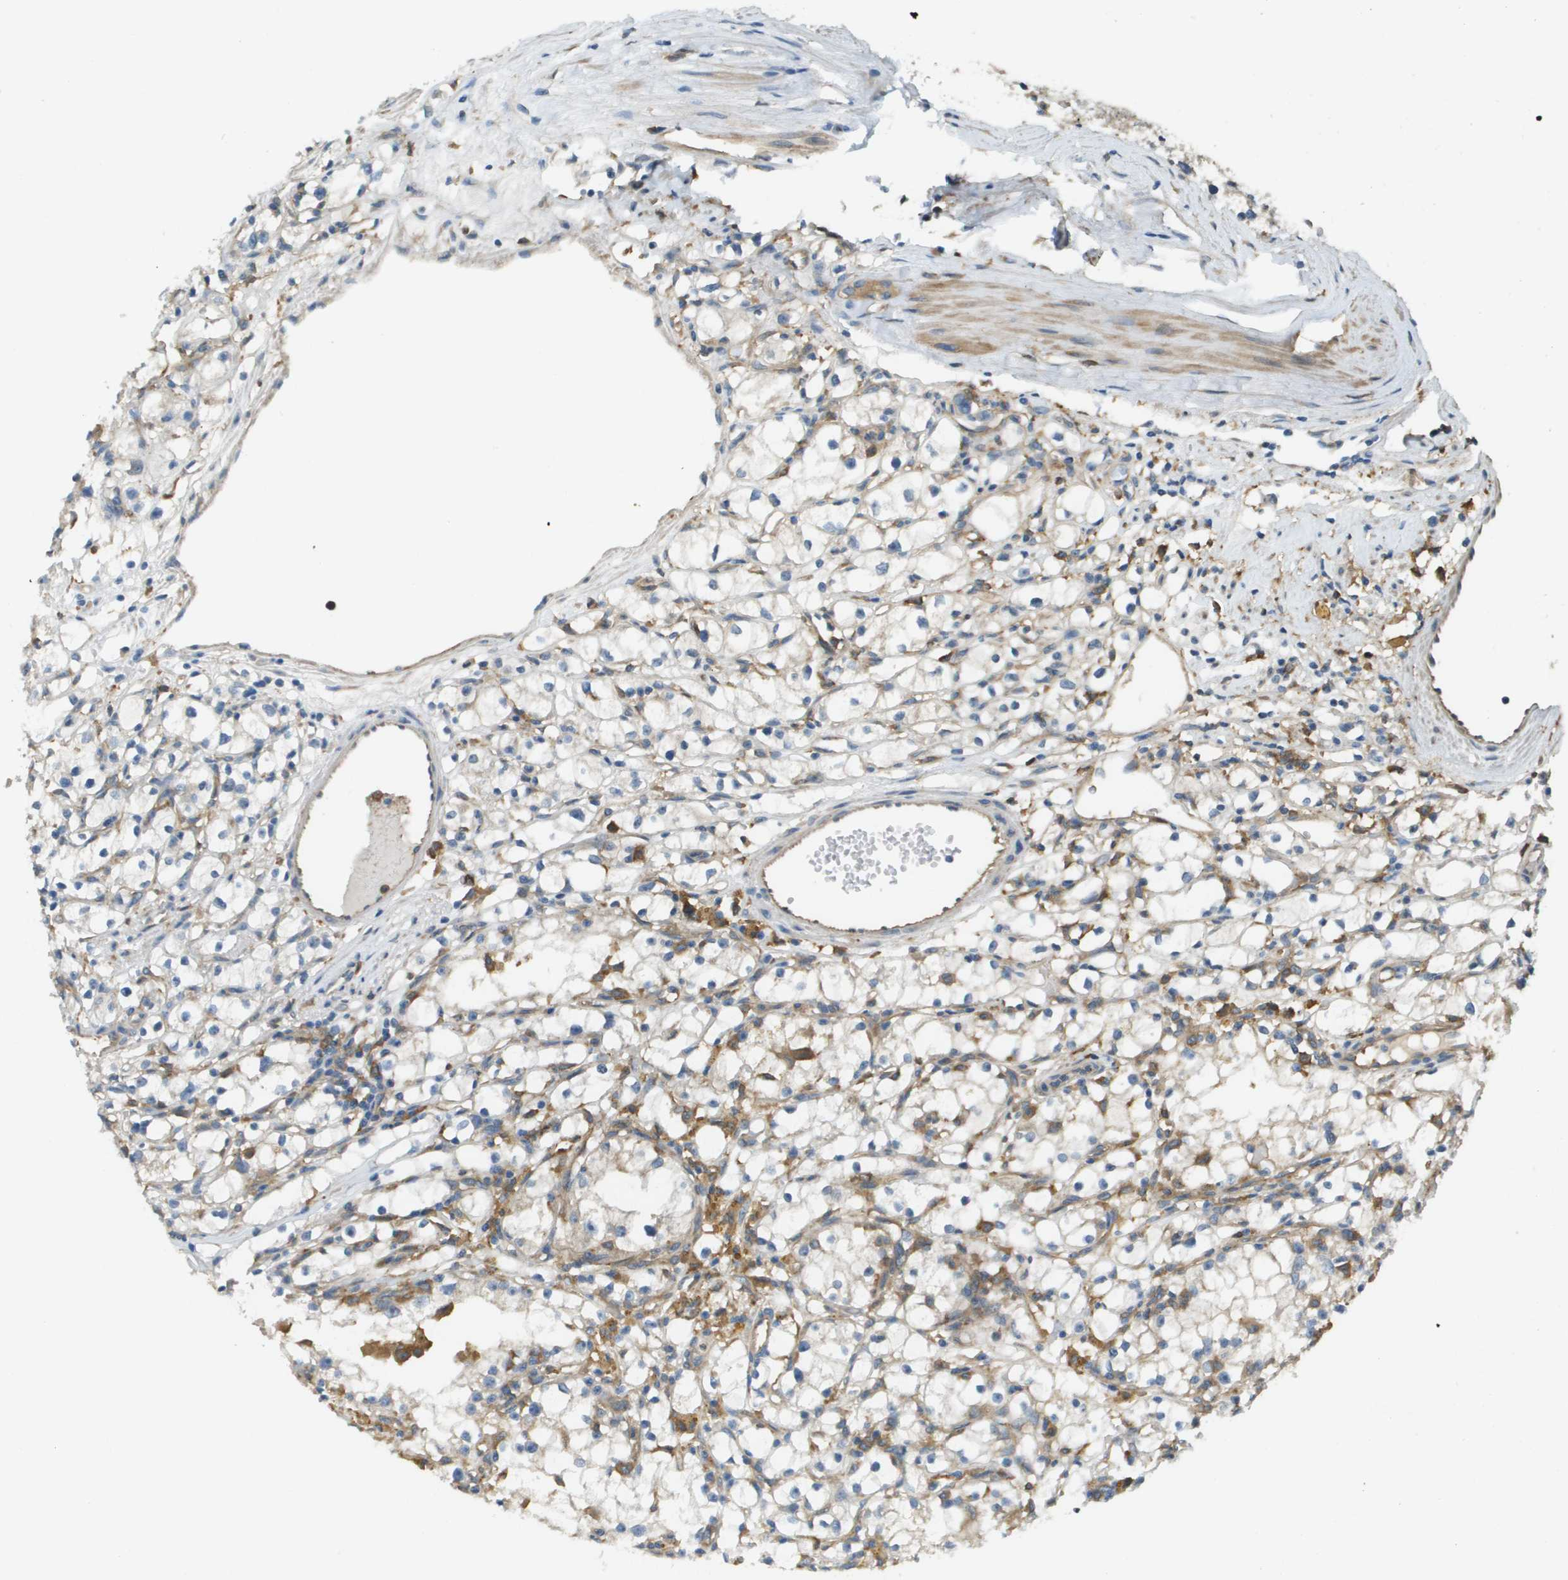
{"staining": {"intensity": "weak", "quantity": "<25%", "location": "cytoplasmic/membranous"}, "tissue": "renal cancer", "cell_type": "Tumor cells", "image_type": "cancer", "snomed": [{"axis": "morphology", "description": "Adenocarcinoma, NOS"}, {"axis": "topography", "description": "Kidney"}], "caption": "The IHC image has no significant staining in tumor cells of adenocarcinoma (renal) tissue.", "gene": "CORO1B", "patient": {"sex": "male", "age": 56}}